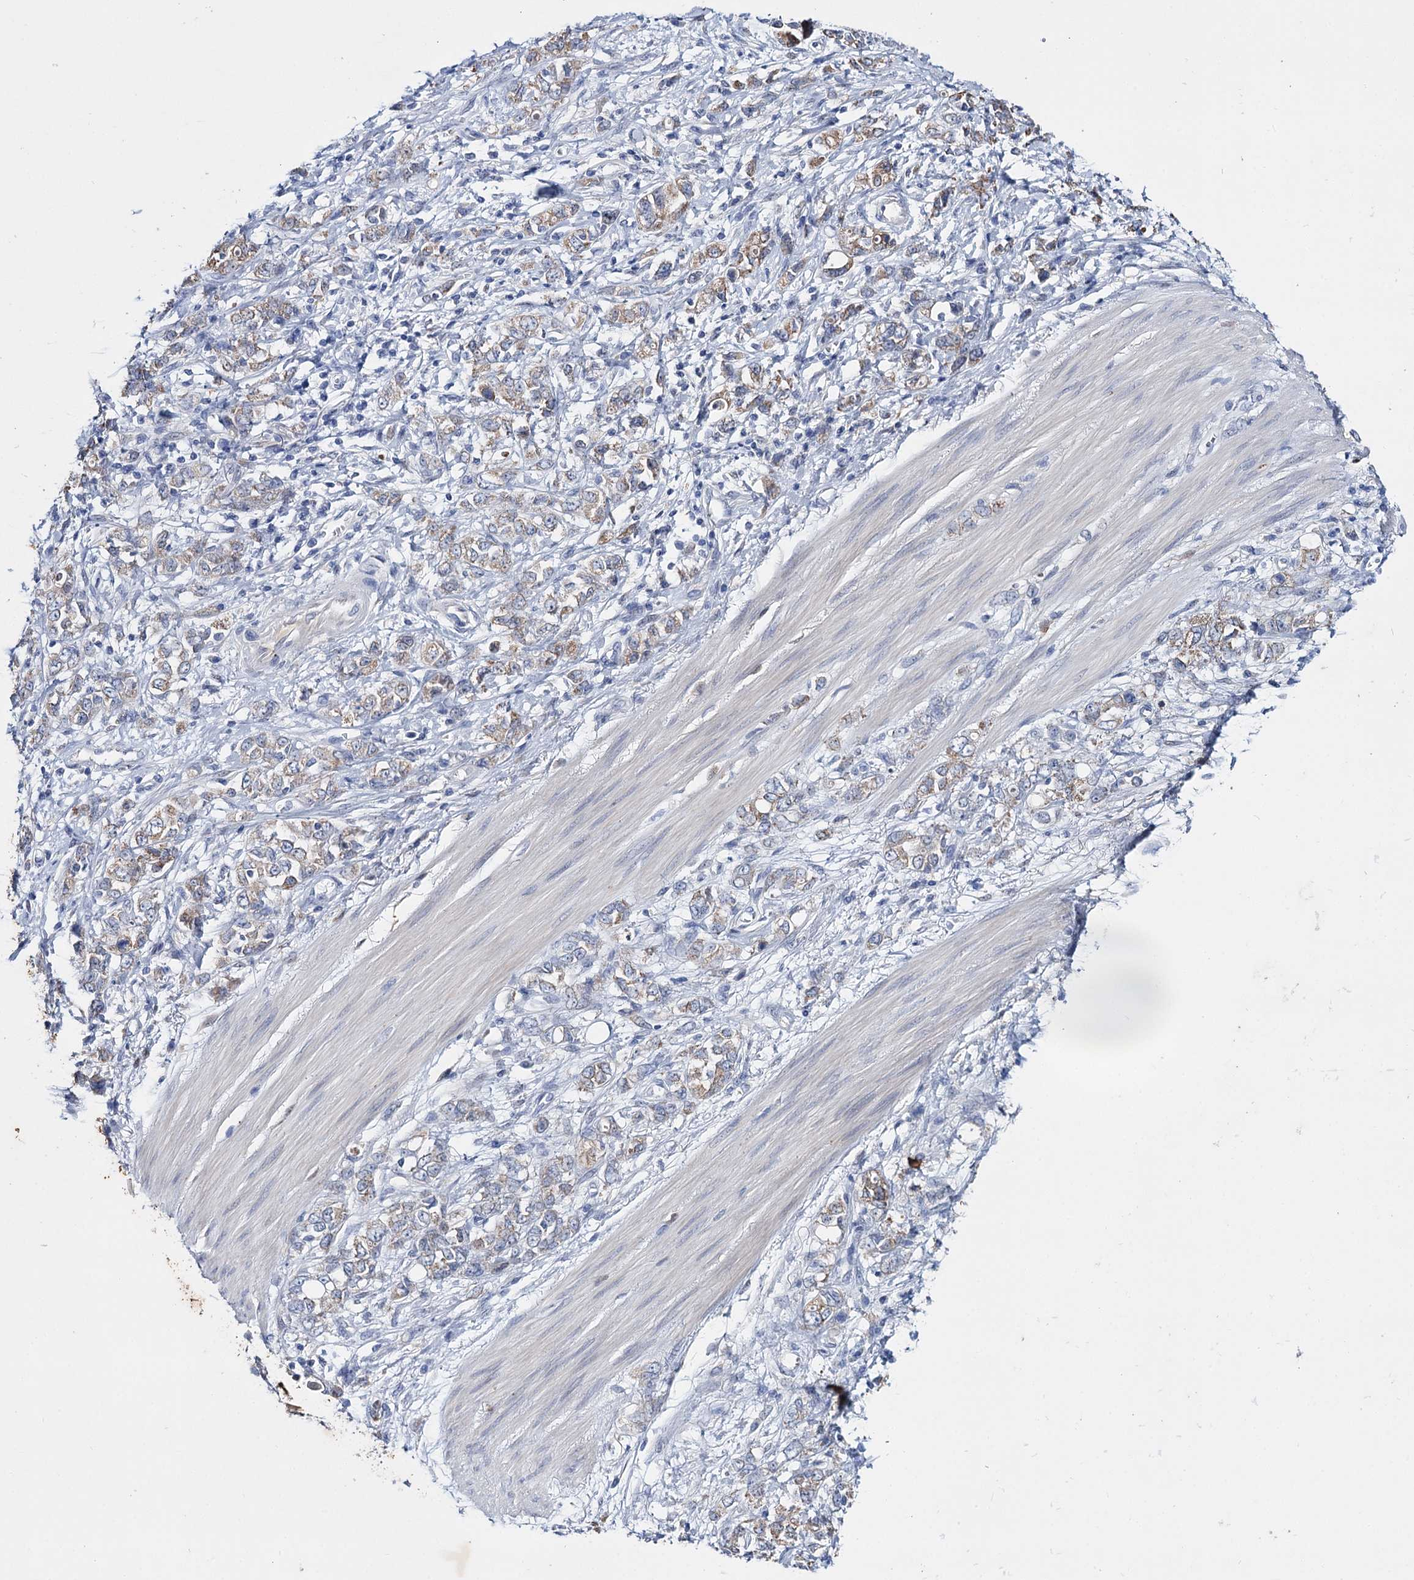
{"staining": {"intensity": "weak", "quantity": "25%-75%", "location": "cytoplasmic/membranous"}, "tissue": "stomach cancer", "cell_type": "Tumor cells", "image_type": "cancer", "snomed": [{"axis": "morphology", "description": "Adenocarcinoma, NOS"}, {"axis": "topography", "description": "Stomach"}], "caption": "Protein staining demonstrates weak cytoplasmic/membranous expression in about 25%-75% of tumor cells in stomach adenocarcinoma.", "gene": "LYZL4", "patient": {"sex": "female", "age": 76}}